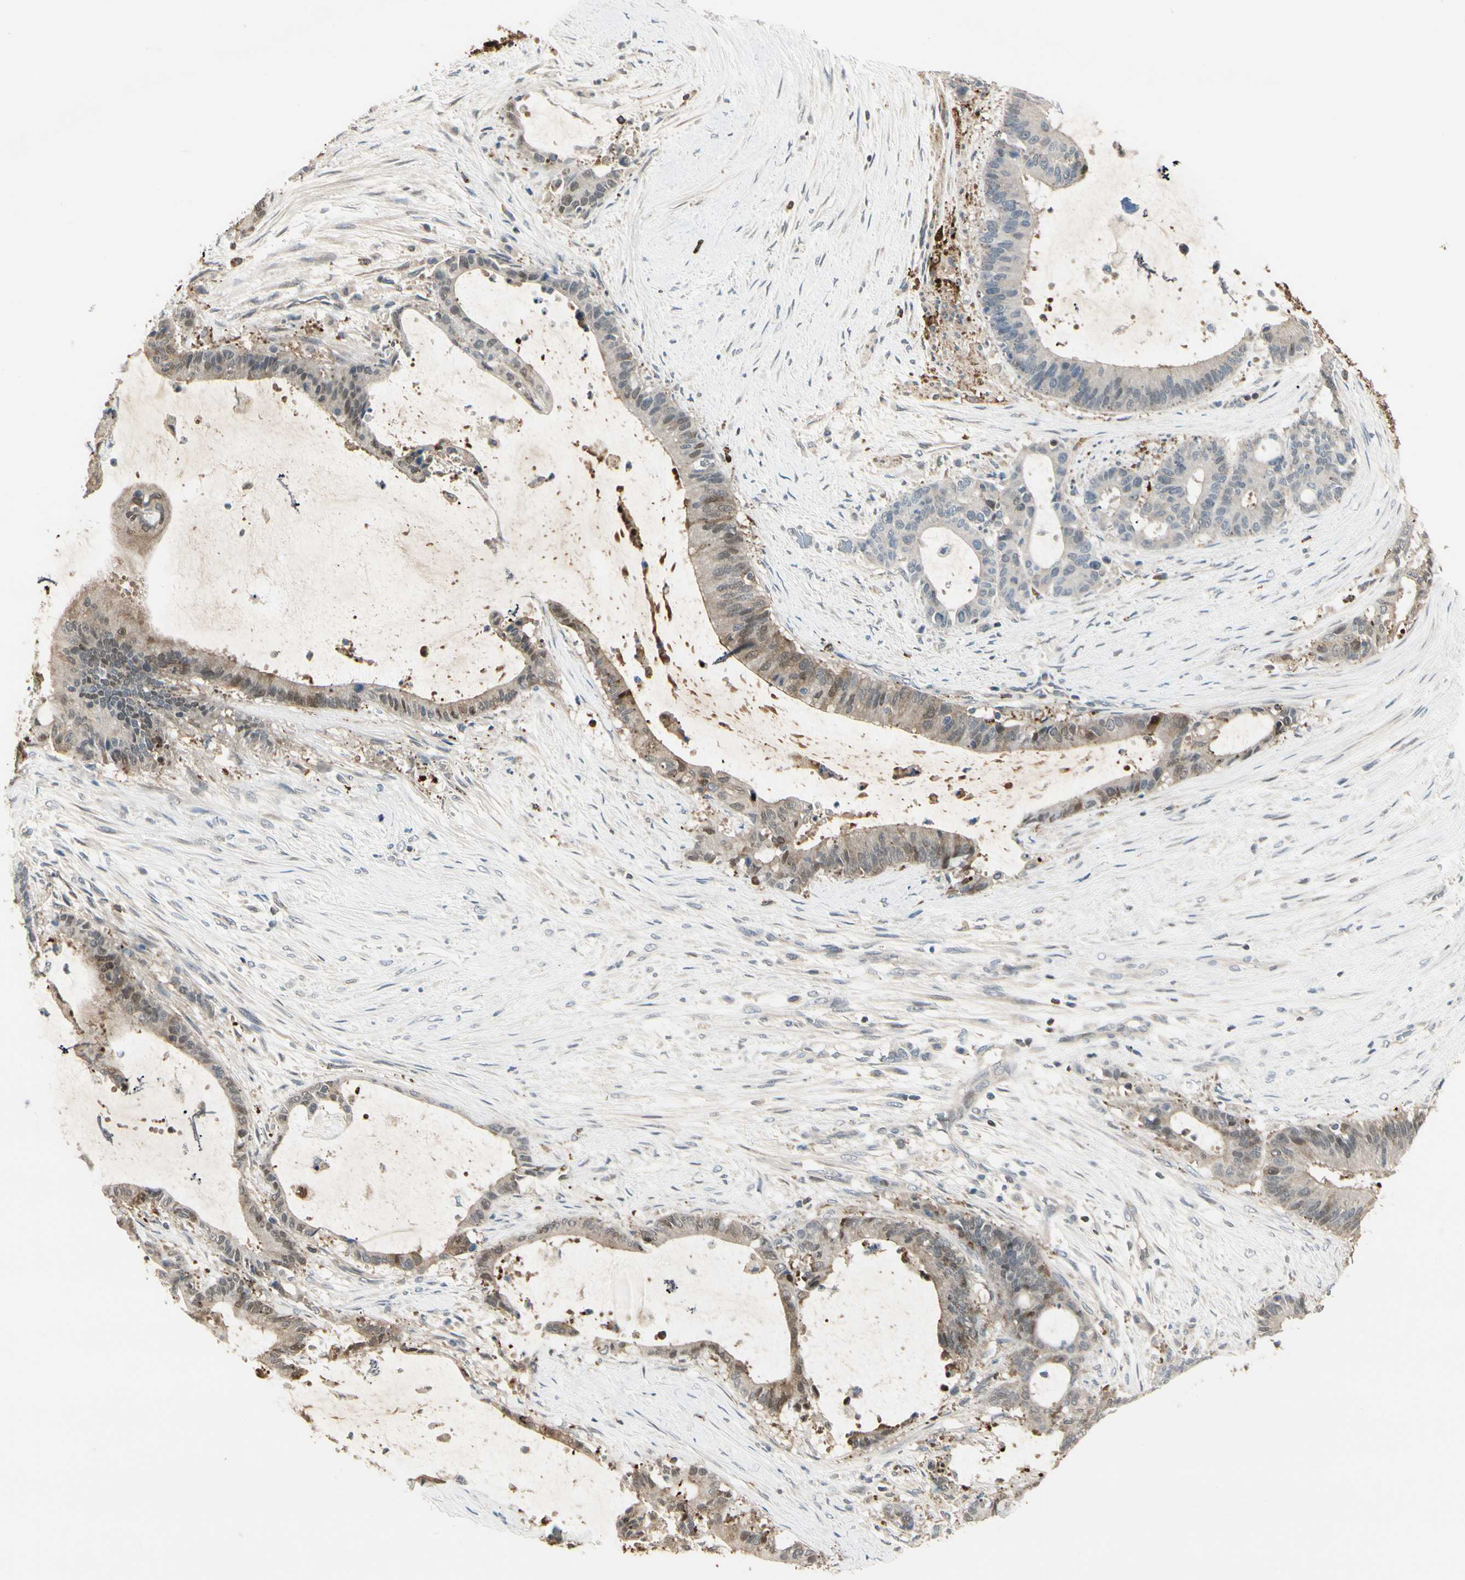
{"staining": {"intensity": "weak", "quantity": "25%-75%", "location": "cytoplasmic/membranous"}, "tissue": "liver cancer", "cell_type": "Tumor cells", "image_type": "cancer", "snomed": [{"axis": "morphology", "description": "Cholangiocarcinoma"}, {"axis": "topography", "description": "Liver"}], "caption": "Human liver cholangiocarcinoma stained for a protein (brown) demonstrates weak cytoplasmic/membranous positive positivity in about 25%-75% of tumor cells.", "gene": "EVC", "patient": {"sex": "female", "age": 73}}